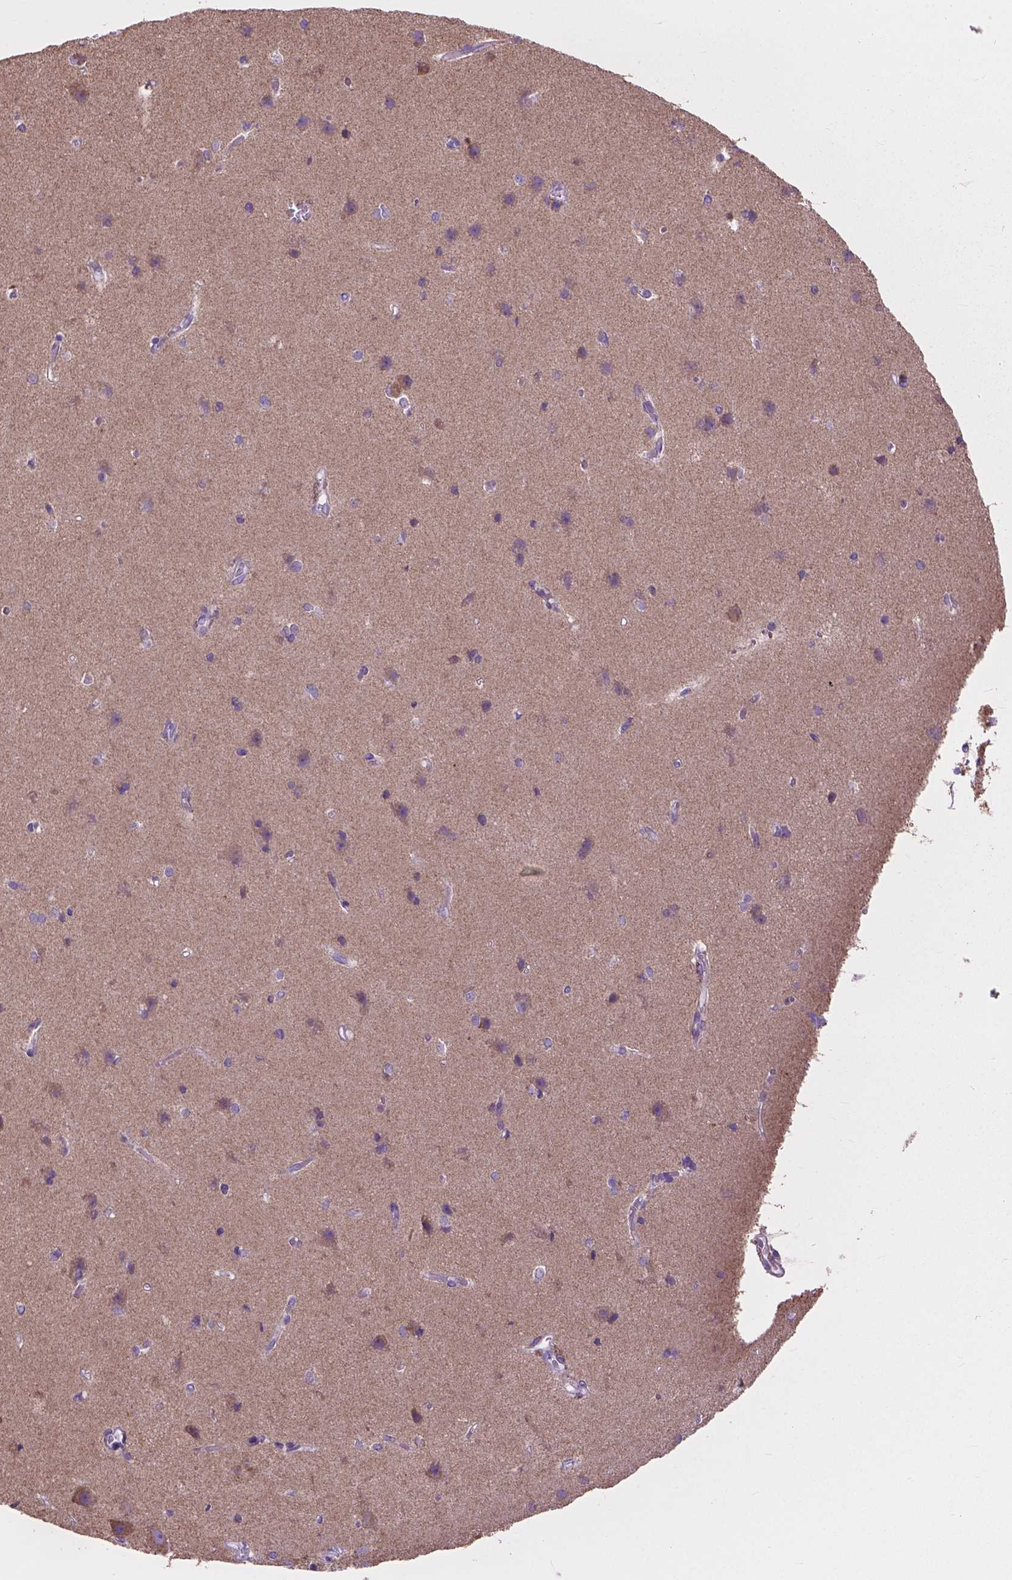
{"staining": {"intensity": "negative", "quantity": "none", "location": "none"}, "tissue": "cerebral cortex", "cell_type": "Endothelial cells", "image_type": "normal", "snomed": [{"axis": "morphology", "description": "Normal tissue, NOS"}, {"axis": "topography", "description": "Cerebral cortex"}], "caption": "A histopathology image of cerebral cortex stained for a protein exhibits no brown staining in endothelial cells.", "gene": "VDAC1", "patient": {"sex": "male", "age": 37}}